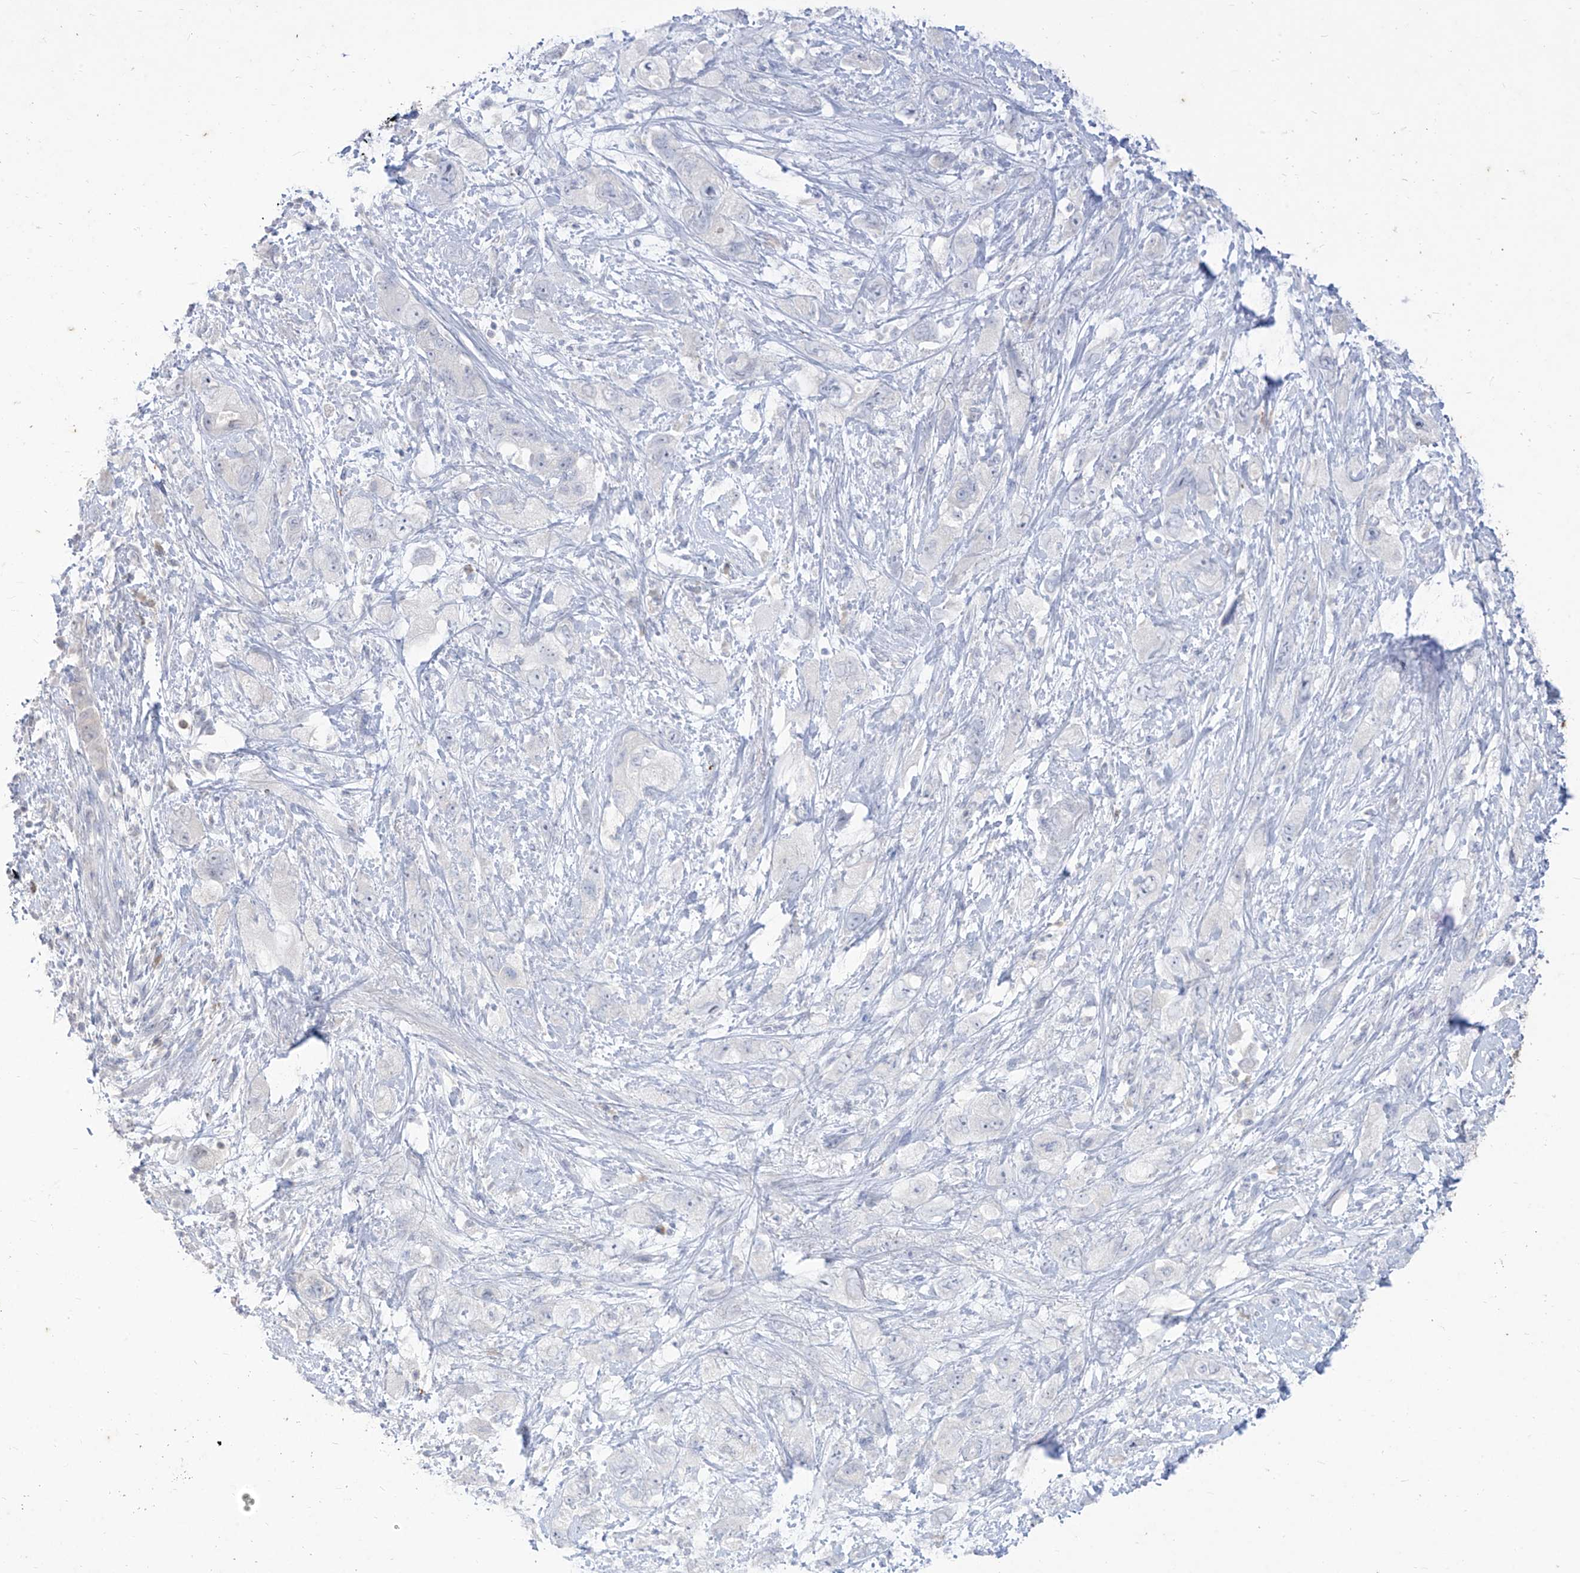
{"staining": {"intensity": "negative", "quantity": "none", "location": "none"}, "tissue": "pancreatic cancer", "cell_type": "Tumor cells", "image_type": "cancer", "snomed": [{"axis": "morphology", "description": "Adenocarcinoma, NOS"}, {"axis": "topography", "description": "Pancreas"}], "caption": "Protein analysis of adenocarcinoma (pancreatic) demonstrates no significant positivity in tumor cells. (Immunohistochemistry (ihc), brightfield microscopy, high magnification).", "gene": "TGM4", "patient": {"sex": "female", "age": 73}}